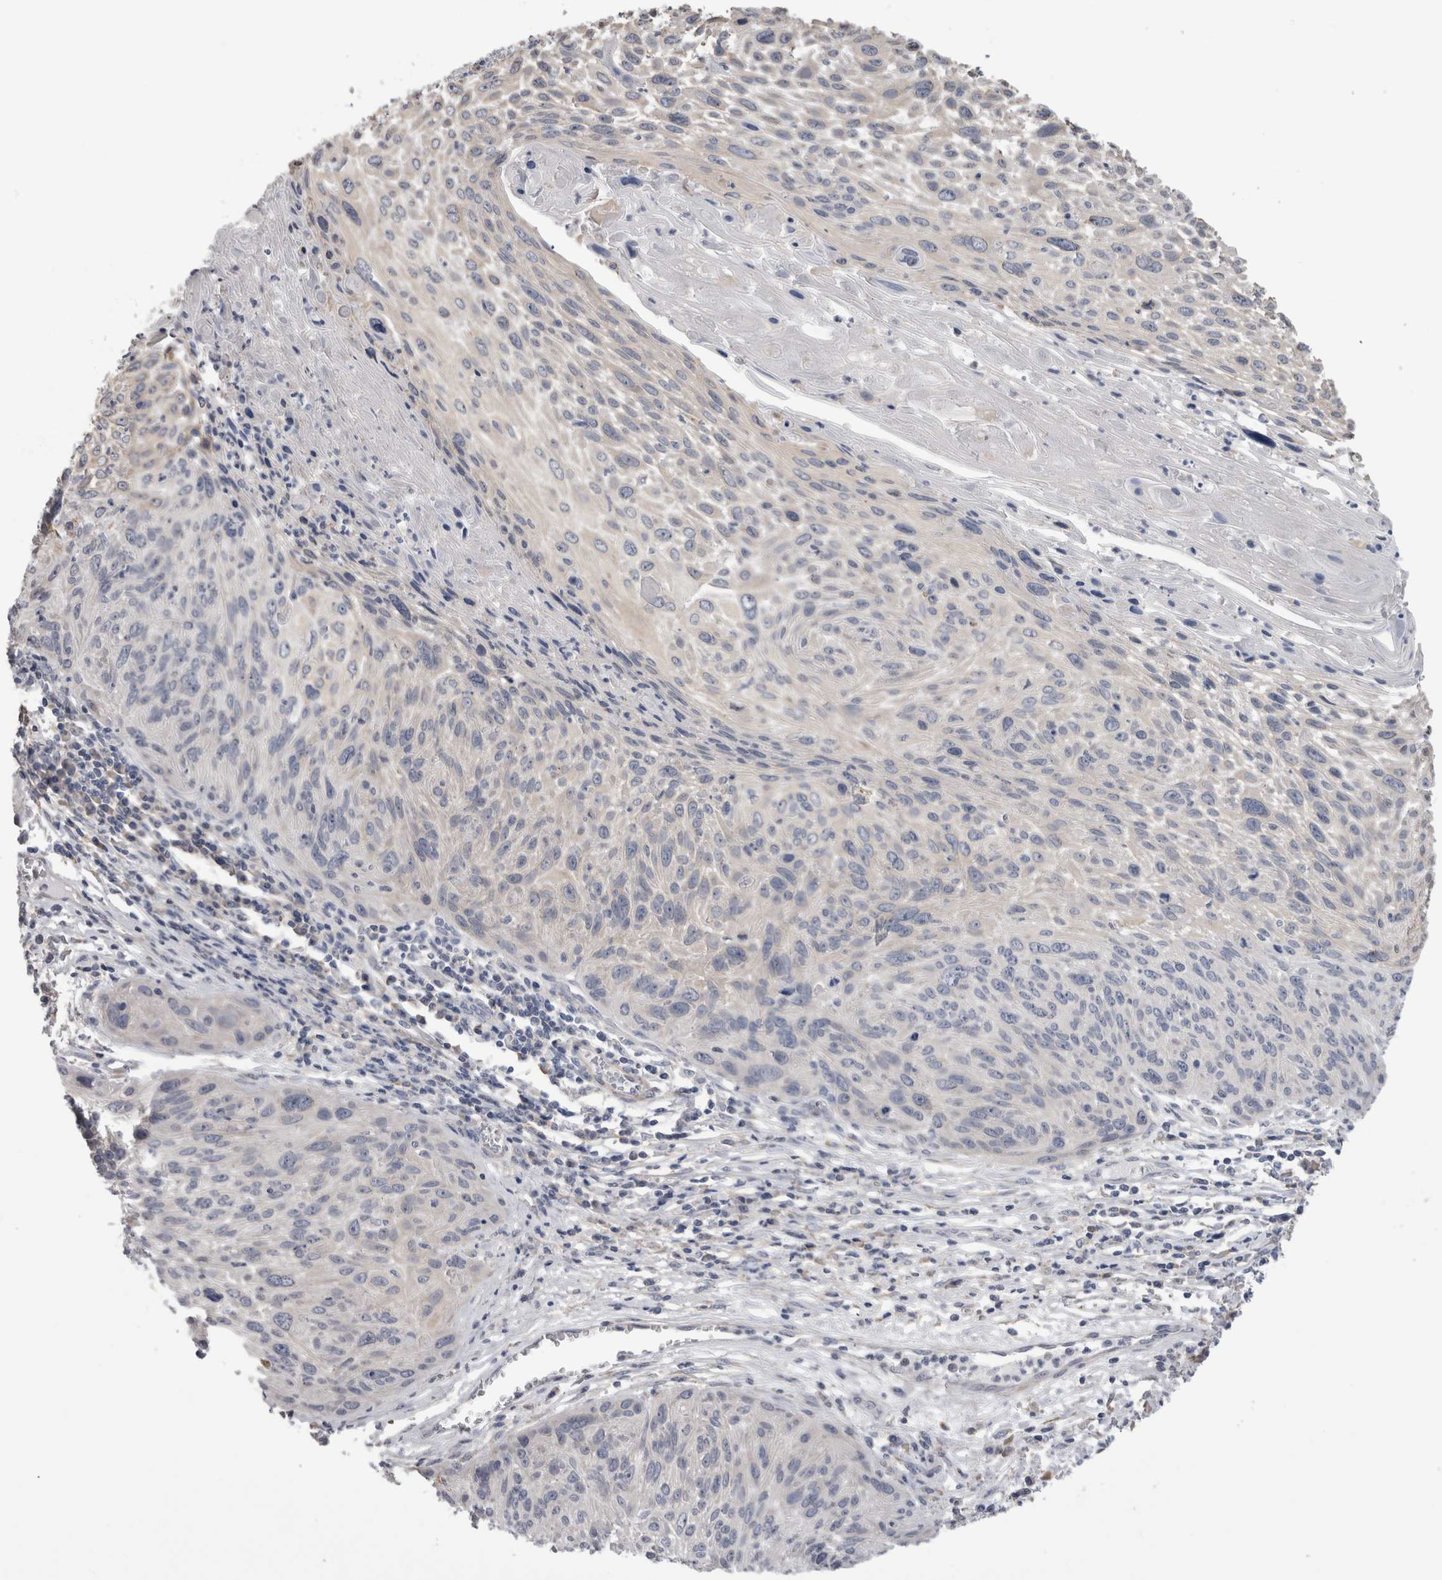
{"staining": {"intensity": "negative", "quantity": "none", "location": "none"}, "tissue": "cervical cancer", "cell_type": "Tumor cells", "image_type": "cancer", "snomed": [{"axis": "morphology", "description": "Squamous cell carcinoma, NOS"}, {"axis": "topography", "description": "Cervix"}], "caption": "The micrograph demonstrates no staining of tumor cells in squamous cell carcinoma (cervical).", "gene": "SMAP2", "patient": {"sex": "female", "age": 51}}